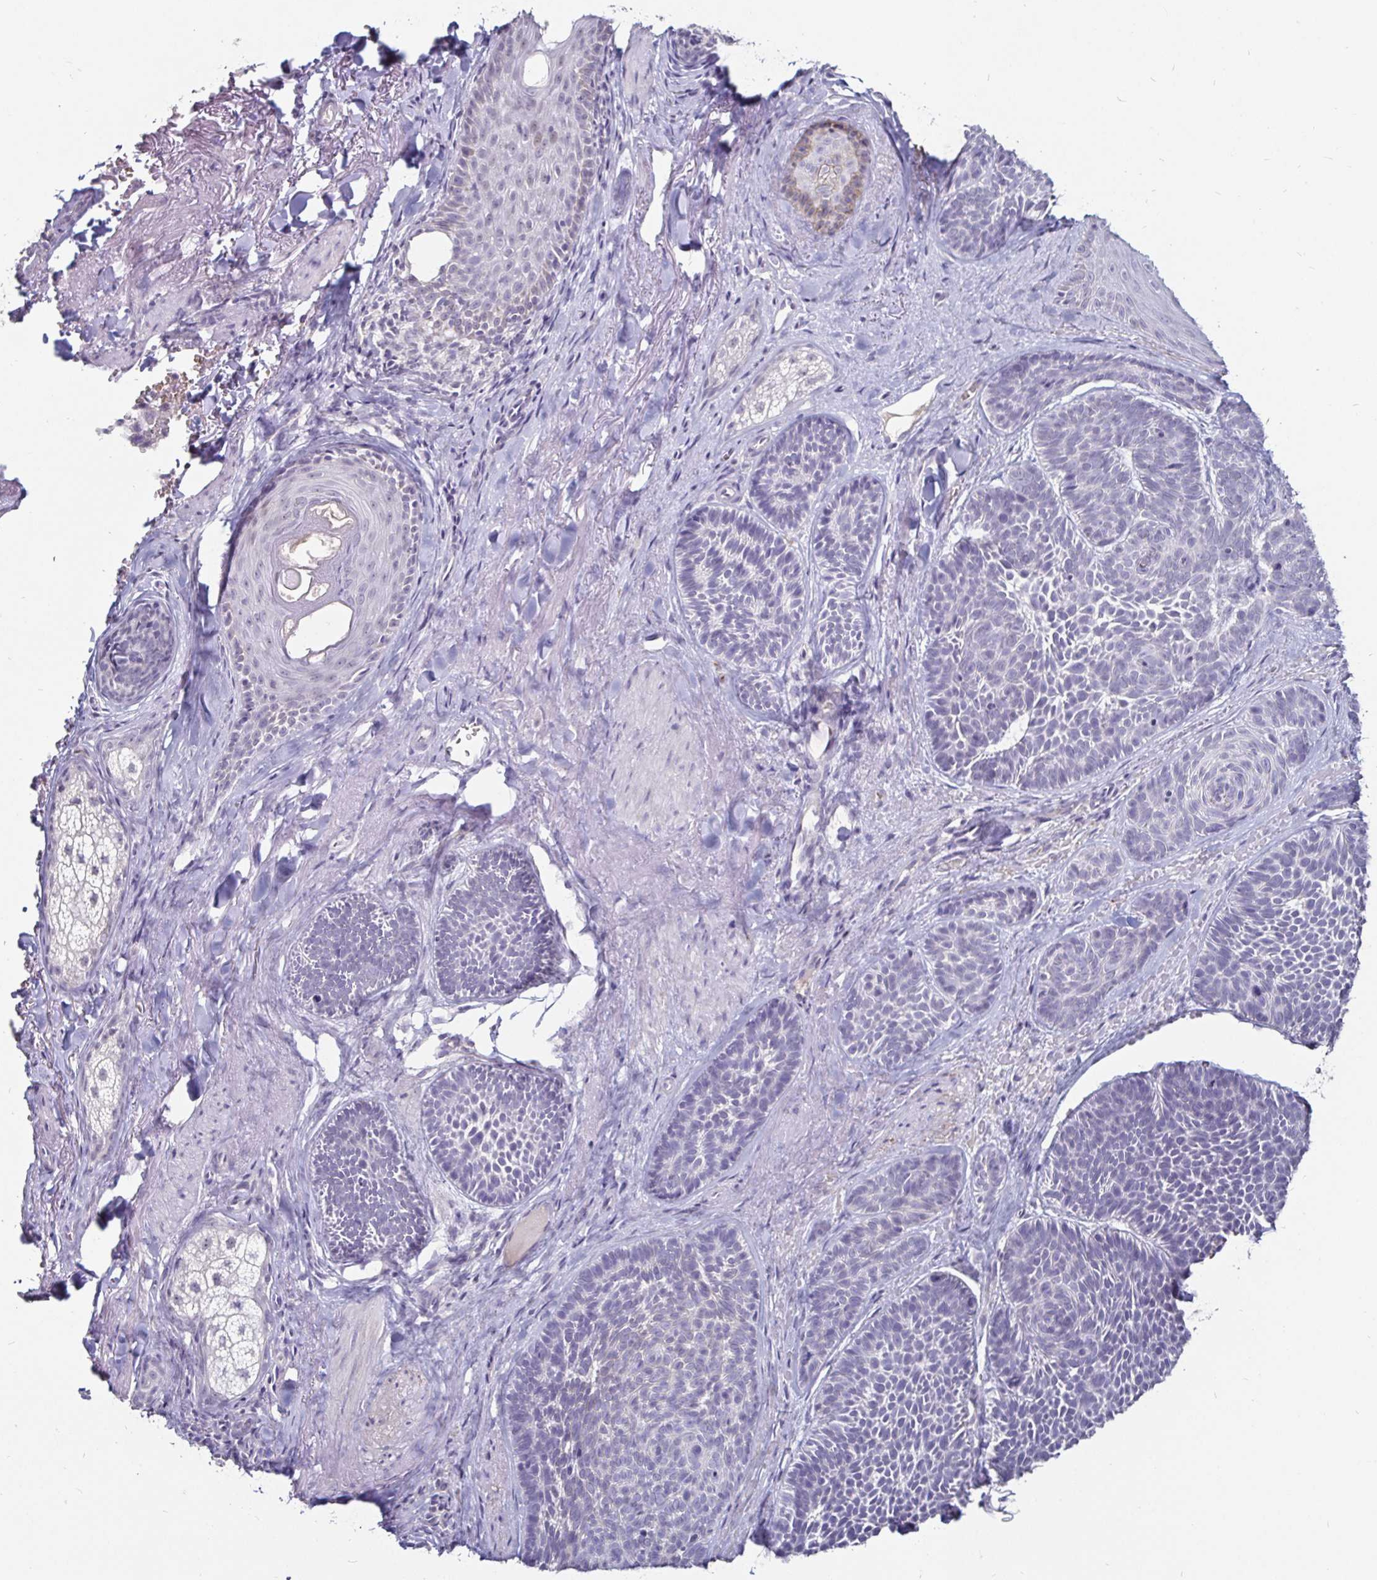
{"staining": {"intensity": "negative", "quantity": "none", "location": "none"}, "tissue": "skin cancer", "cell_type": "Tumor cells", "image_type": "cancer", "snomed": [{"axis": "morphology", "description": "Basal cell carcinoma"}, {"axis": "topography", "description": "Skin"}], "caption": "This is an immunohistochemistry histopathology image of skin cancer. There is no staining in tumor cells.", "gene": "FAIM2", "patient": {"sex": "male", "age": 81}}